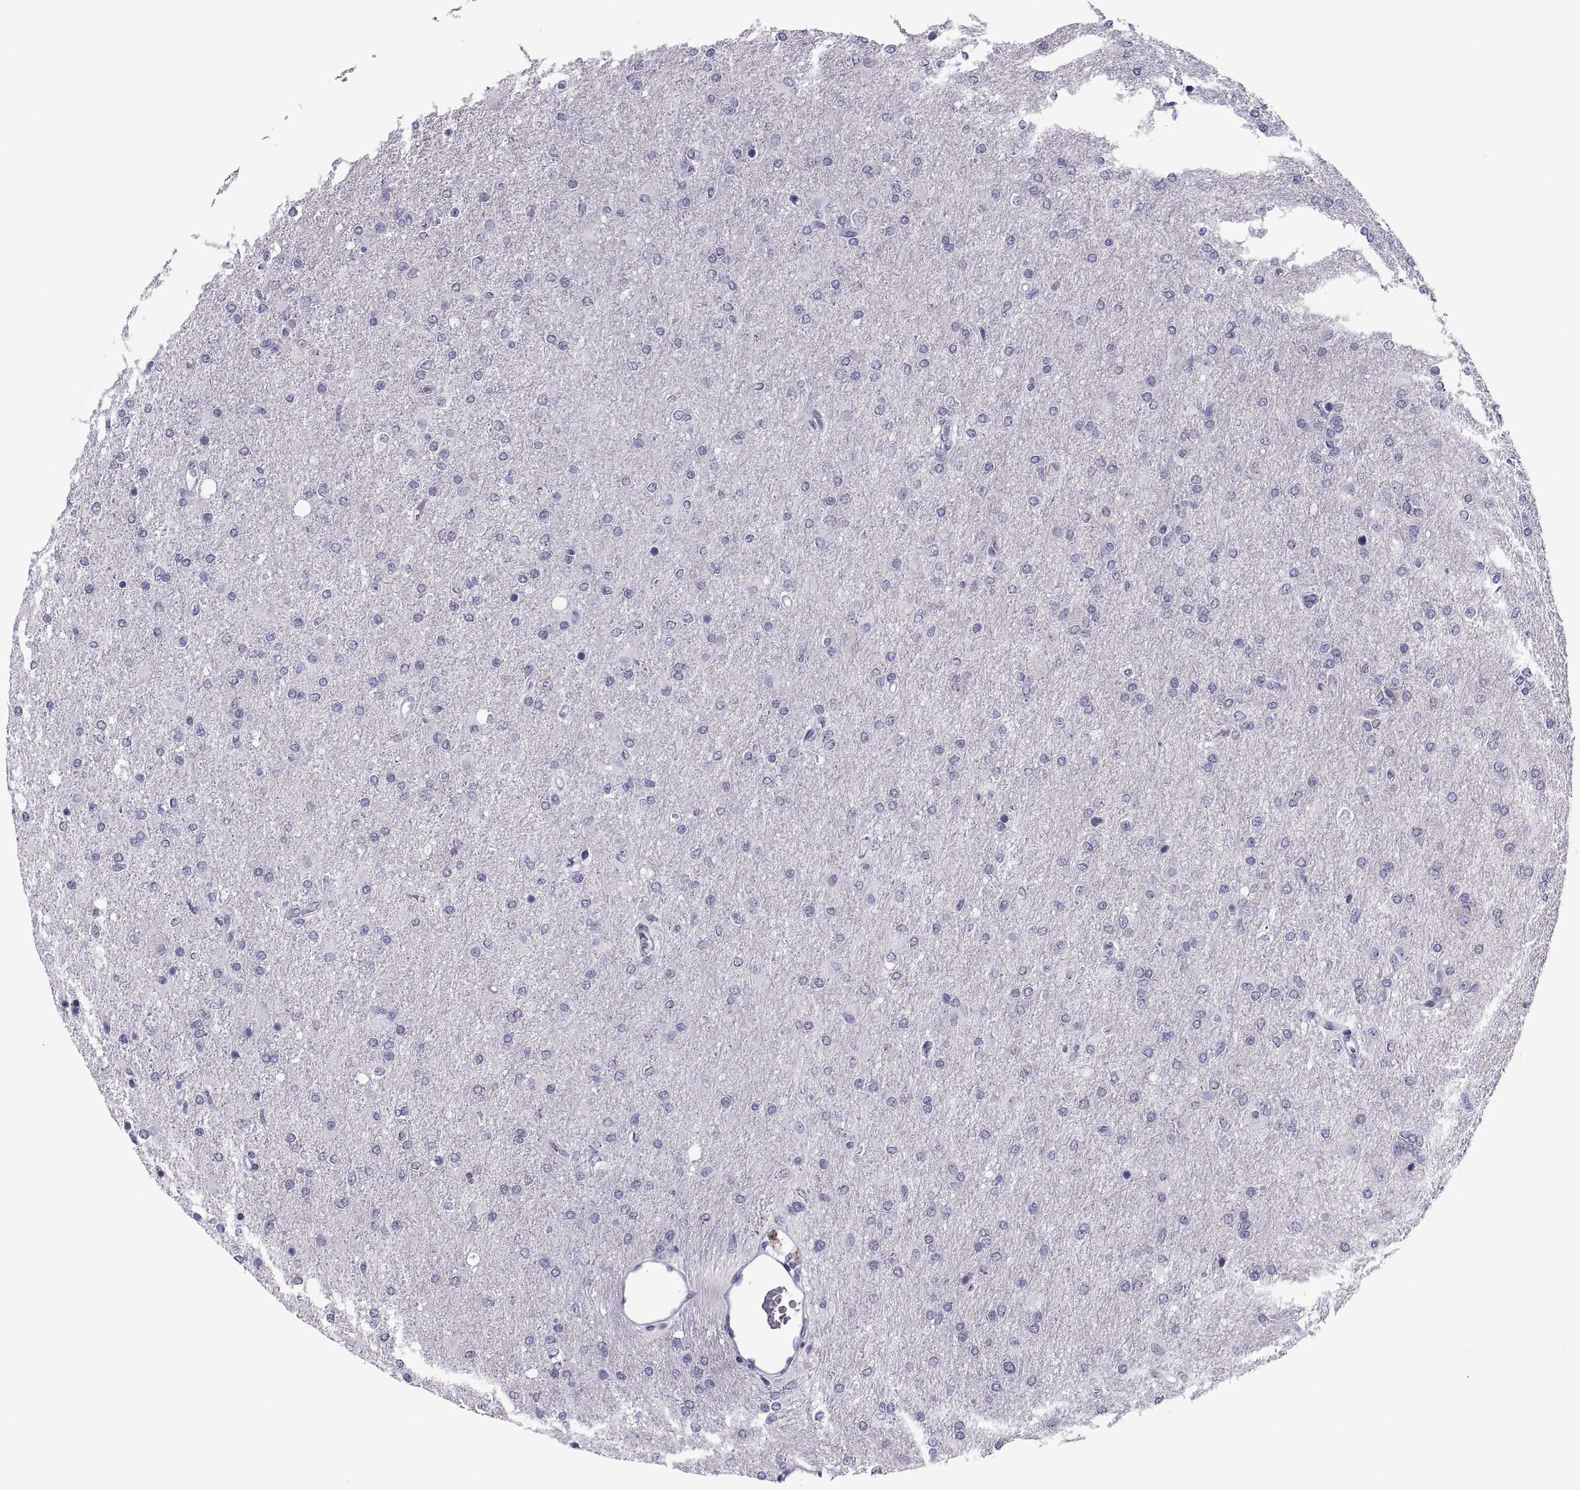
{"staining": {"intensity": "negative", "quantity": "none", "location": "none"}, "tissue": "glioma", "cell_type": "Tumor cells", "image_type": "cancer", "snomed": [{"axis": "morphology", "description": "Glioma, malignant, High grade"}, {"axis": "topography", "description": "Cerebral cortex"}], "caption": "This is a image of IHC staining of high-grade glioma (malignant), which shows no staining in tumor cells.", "gene": "DEFB129", "patient": {"sex": "male", "age": 70}}